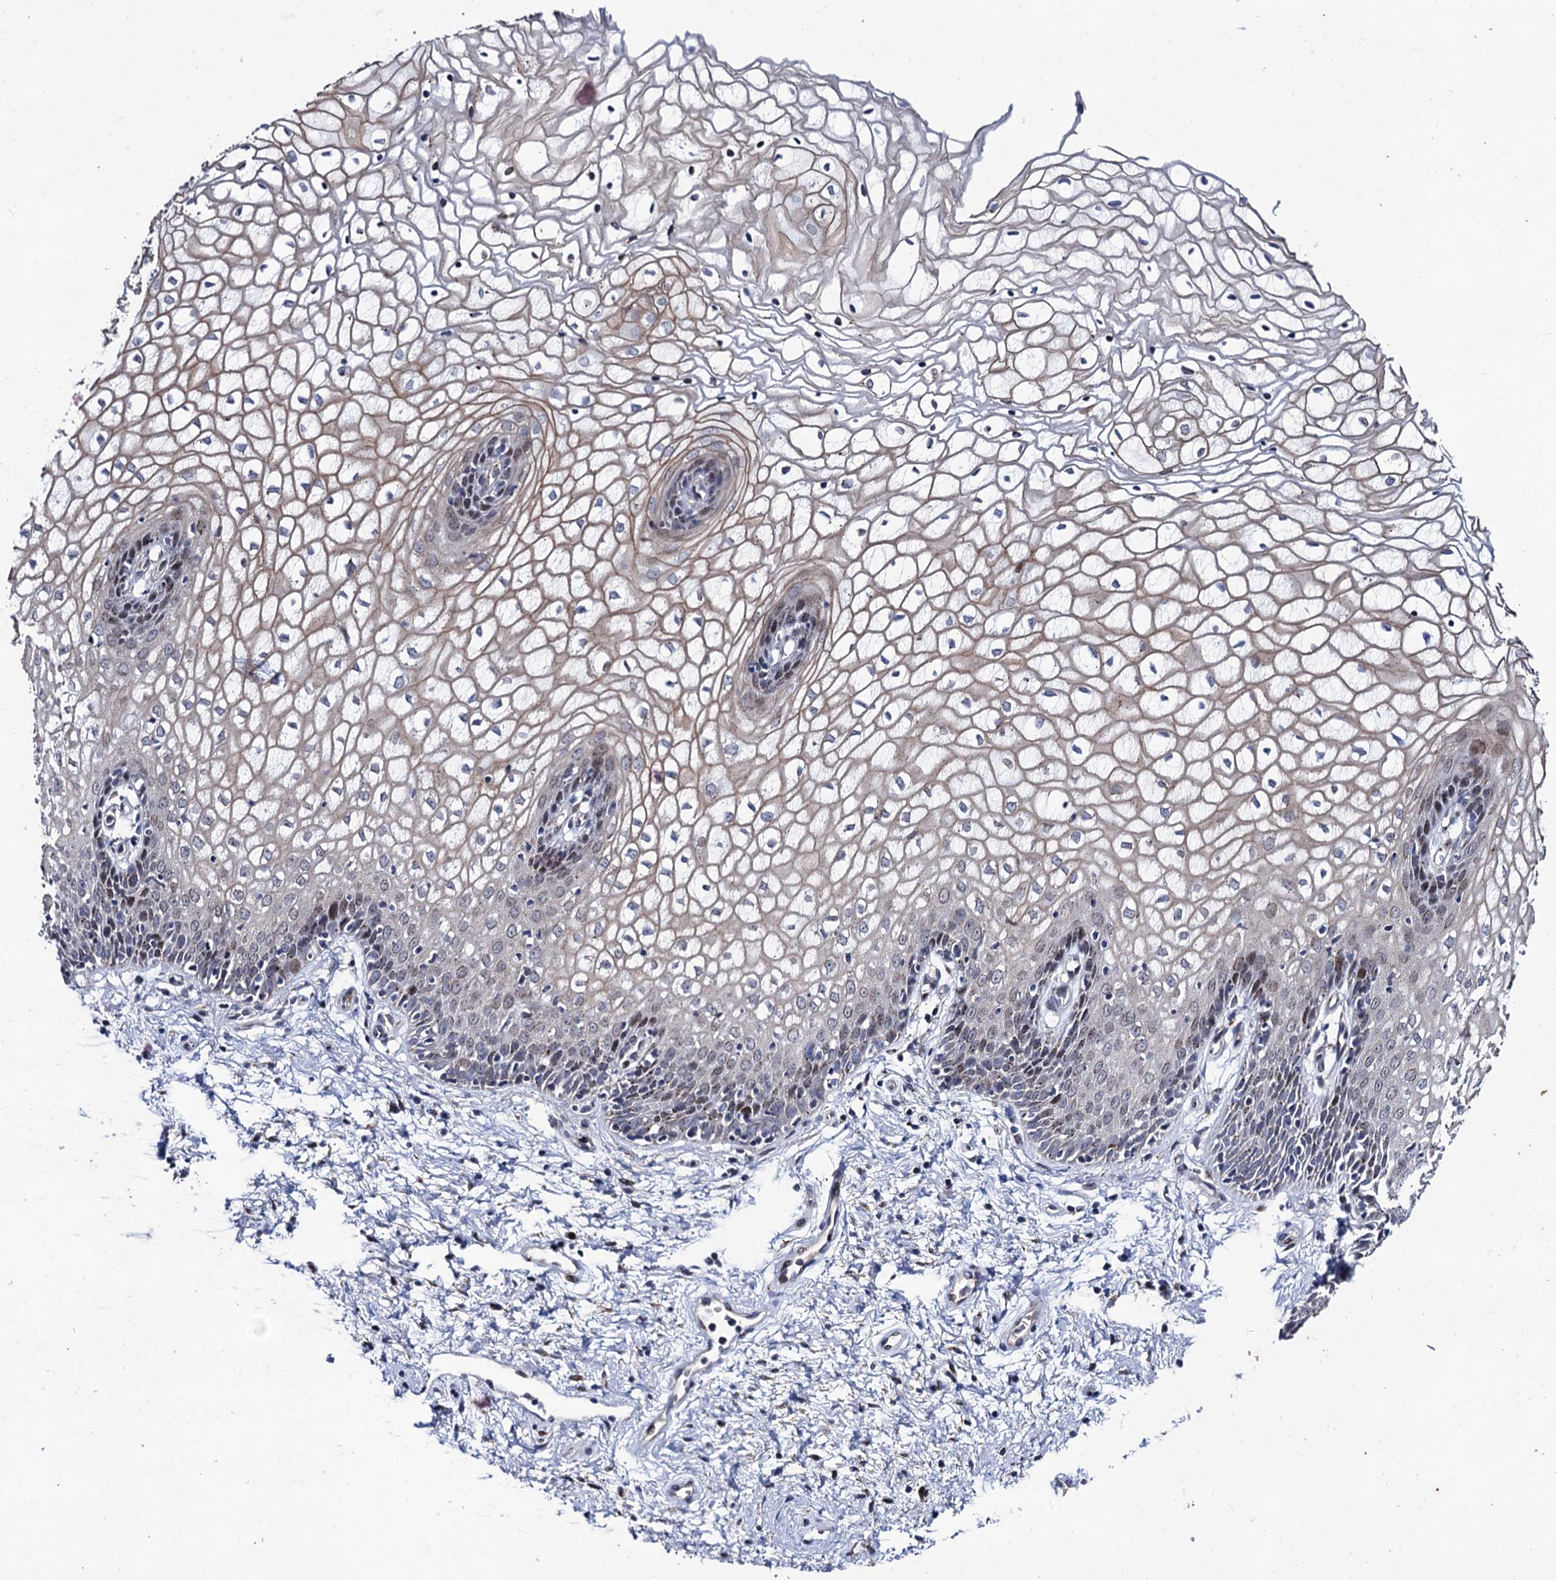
{"staining": {"intensity": "weak", "quantity": "<25%", "location": "cytoplasmic/membranous,nuclear"}, "tissue": "vagina", "cell_type": "Squamous epithelial cells", "image_type": "normal", "snomed": [{"axis": "morphology", "description": "Normal tissue, NOS"}, {"axis": "topography", "description": "Vagina"}], "caption": "High magnification brightfield microscopy of normal vagina stained with DAB (brown) and counterstained with hematoxylin (blue): squamous epithelial cells show no significant staining.", "gene": "THAP2", "patient": {"sex": "female", "age": 34}}